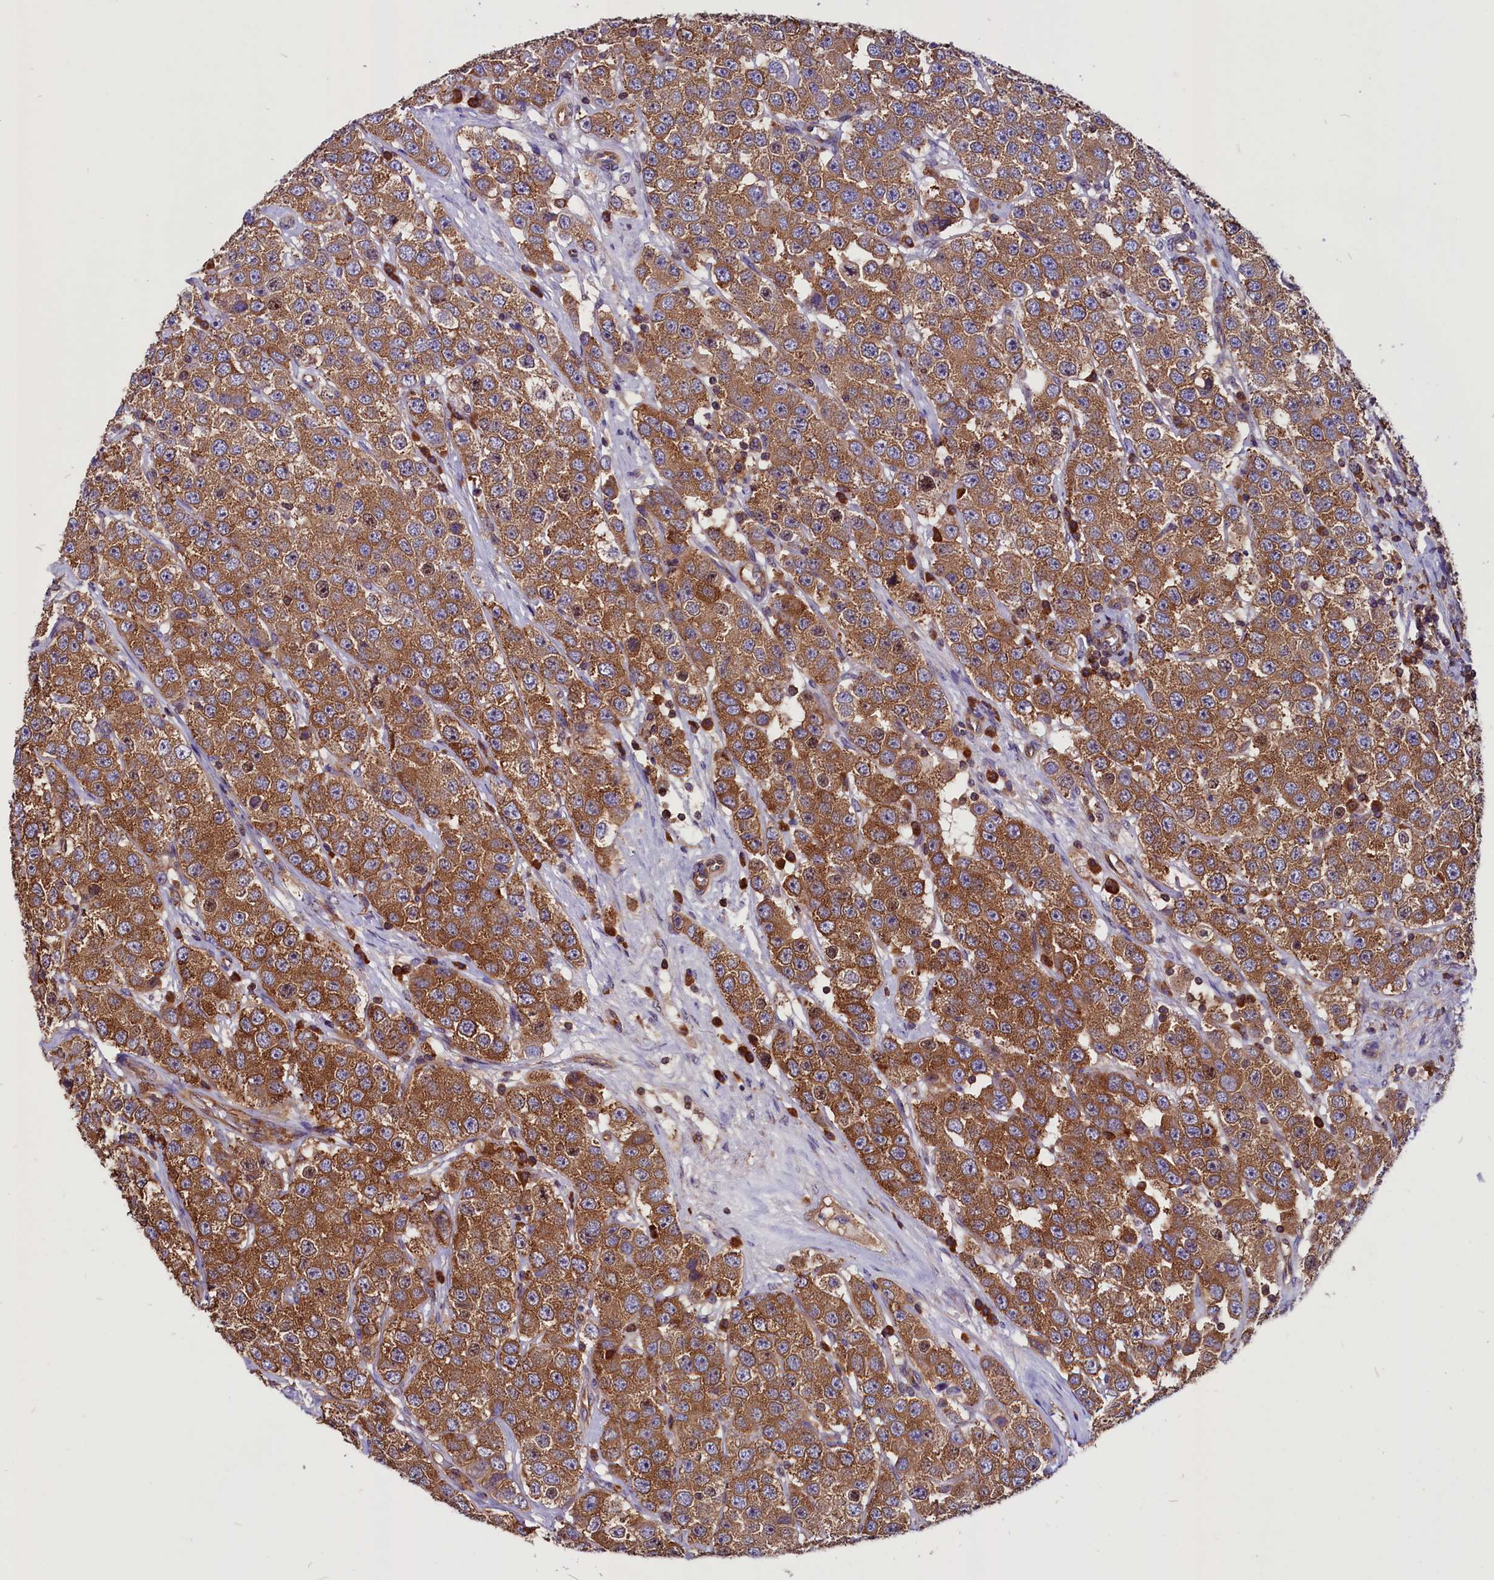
{"staining": {"intensity": "moderate", "quantity": ">75%", "location": "cytoplasmic/membranous"}, "tissue": "testis cancer", "cell_type": "Tumor cells", "image_type": "cancer", "snomed": [{"axis": "morphology", "description": "Seminoma, NOS"}, {"axis": "topography", "description": "Testis"}], "caption": "Tumor cells demonstrate medium levels of moderate cytoplasmic/membranous positivity in approximately >75% of cells in human testis cancer (seminoma).", "gene": "EIF3G", "patient": {"sex": "male", "age": 28}}